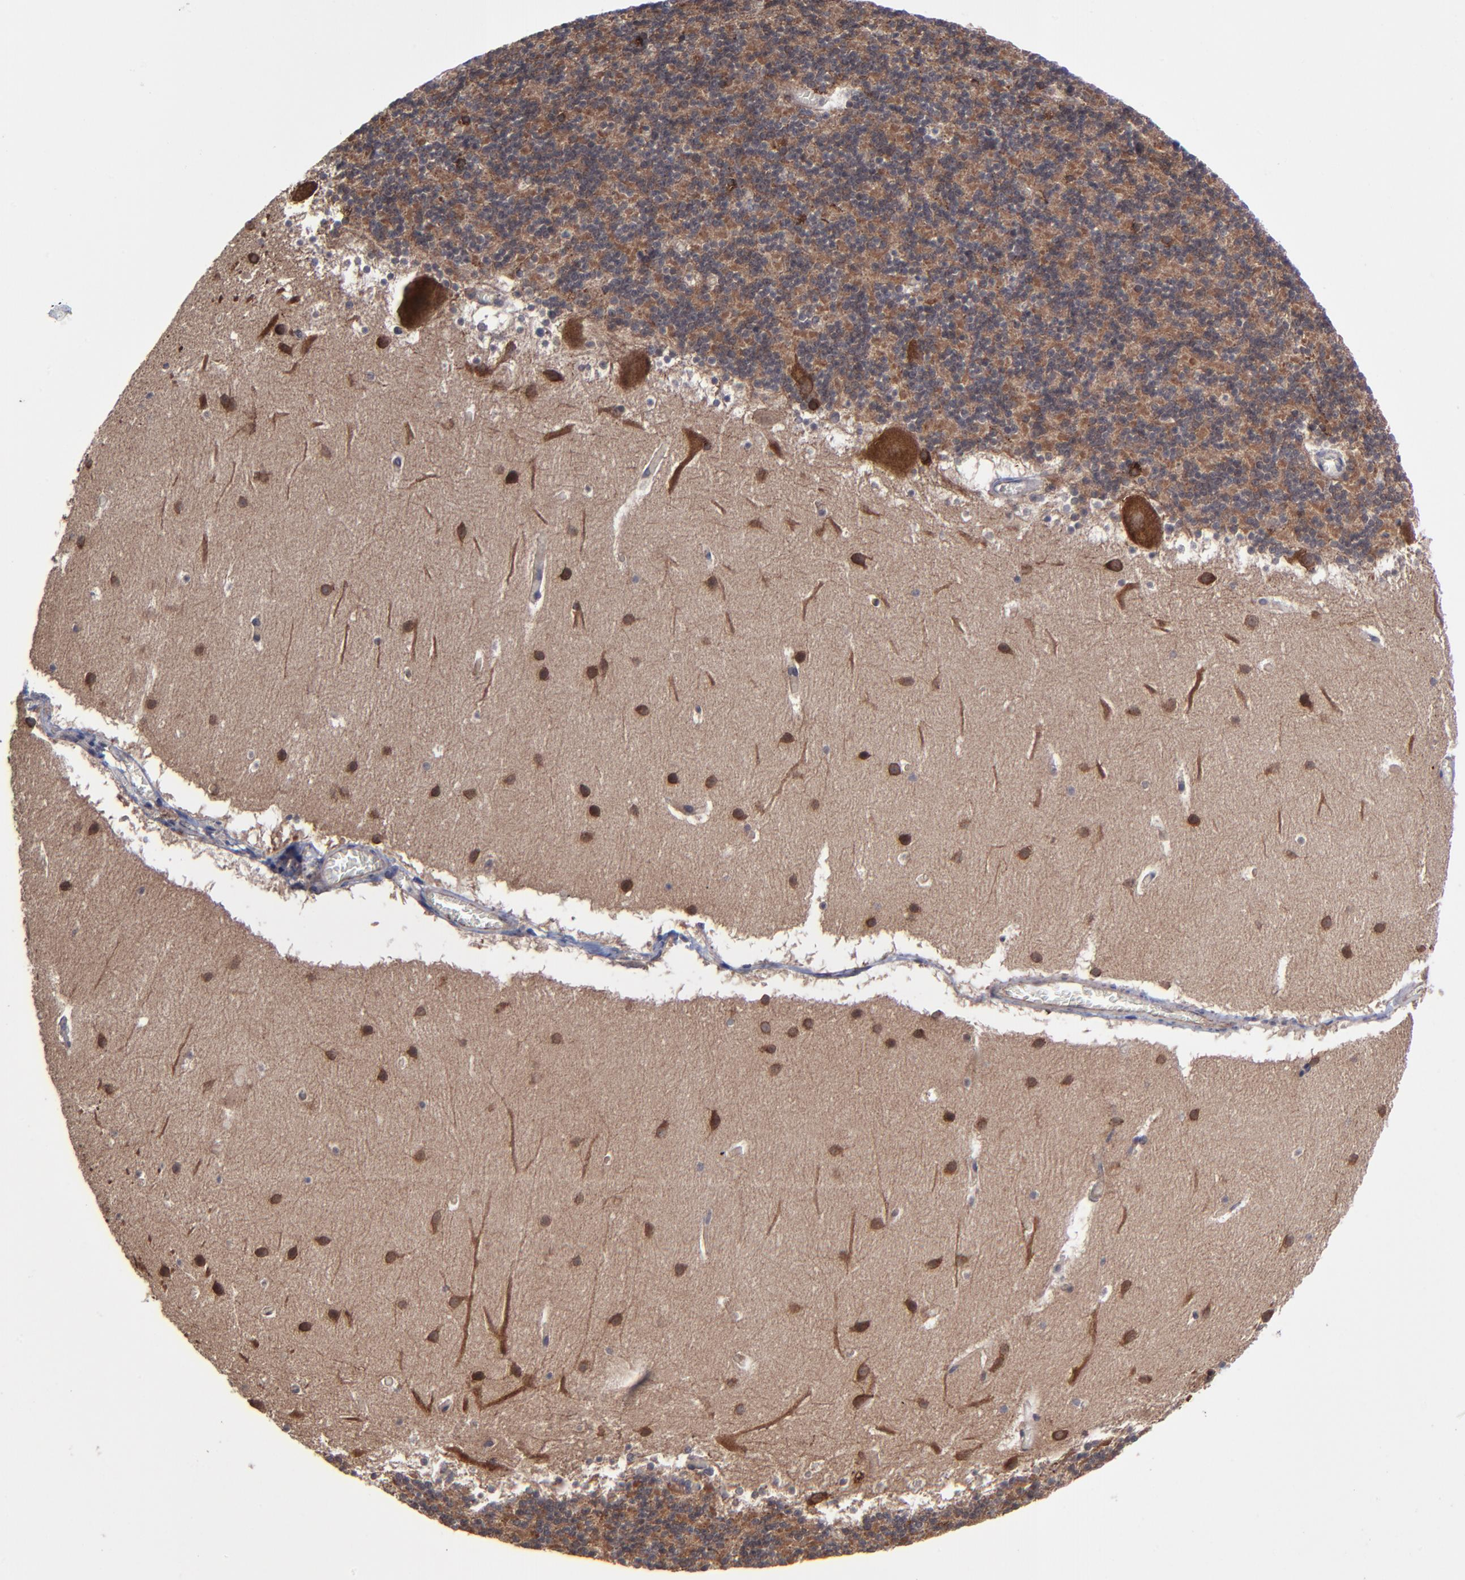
{"staining": {"intensity": "moderate", "quantity": ">75%", "location": "cytoplasmic/membranous"}, "tissue": "cerebellum", "cell_type": "Cells in granular layer", "image_type": "normal", "snomed": [{"axis": "morphology", "description": "Normal tissue, NOS"}, {"axis": "topography", "description": "Cerebellum"}], "caption": "Immunohistochemical staining of unremarkable human cerebellum exhibits moderate cytoplasmic/membranous protein staining in about >75% of cells in granular layer. Nuclei are stained in blue.", "gene": "ZNF780A", "patient": {"sex": "male", "age": 45}}